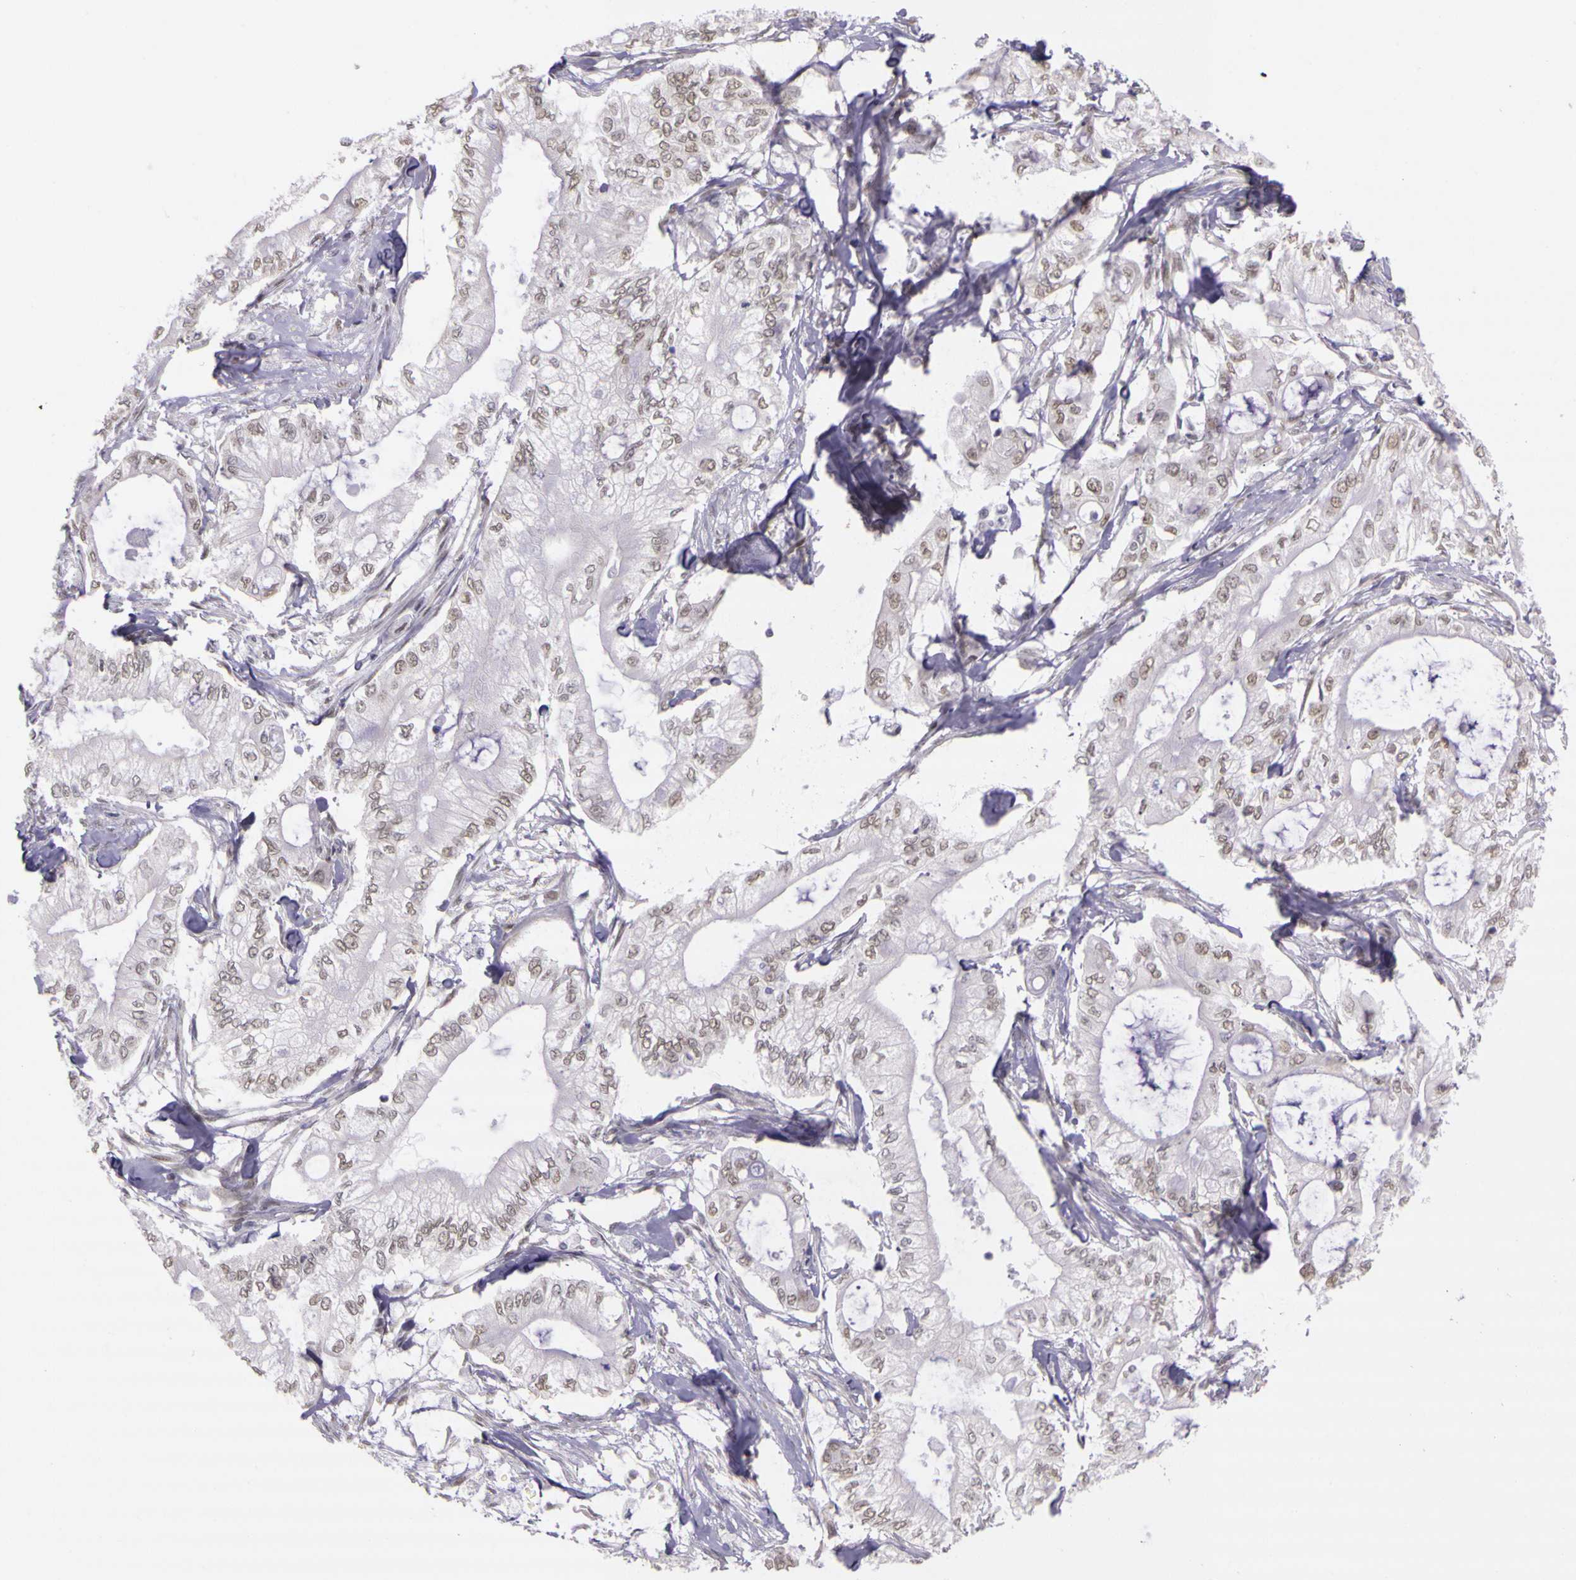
{"staining": {"intensity": "weak", "quantity": ">75%", "location": "nuclear"}, "tissue": "pancreatic cancer", "cell_type": "Tumor cells", "image_type": "cancer", "snomed": [{"axis": "morphology", "description": "Adenocarcinoma, NOS"}, {"axis": "topography", "description": "Pancreas"}], "caption": "An immunohistochemistry (IHC) histopathology image of neoplastic tissue is shown. Protein staining in brown shows weak nuclear positivity in pancreatic adenocarcinoma within tumor cells.", "gene": "WDR13", "patient": {"sex": "male", "age": 79}}